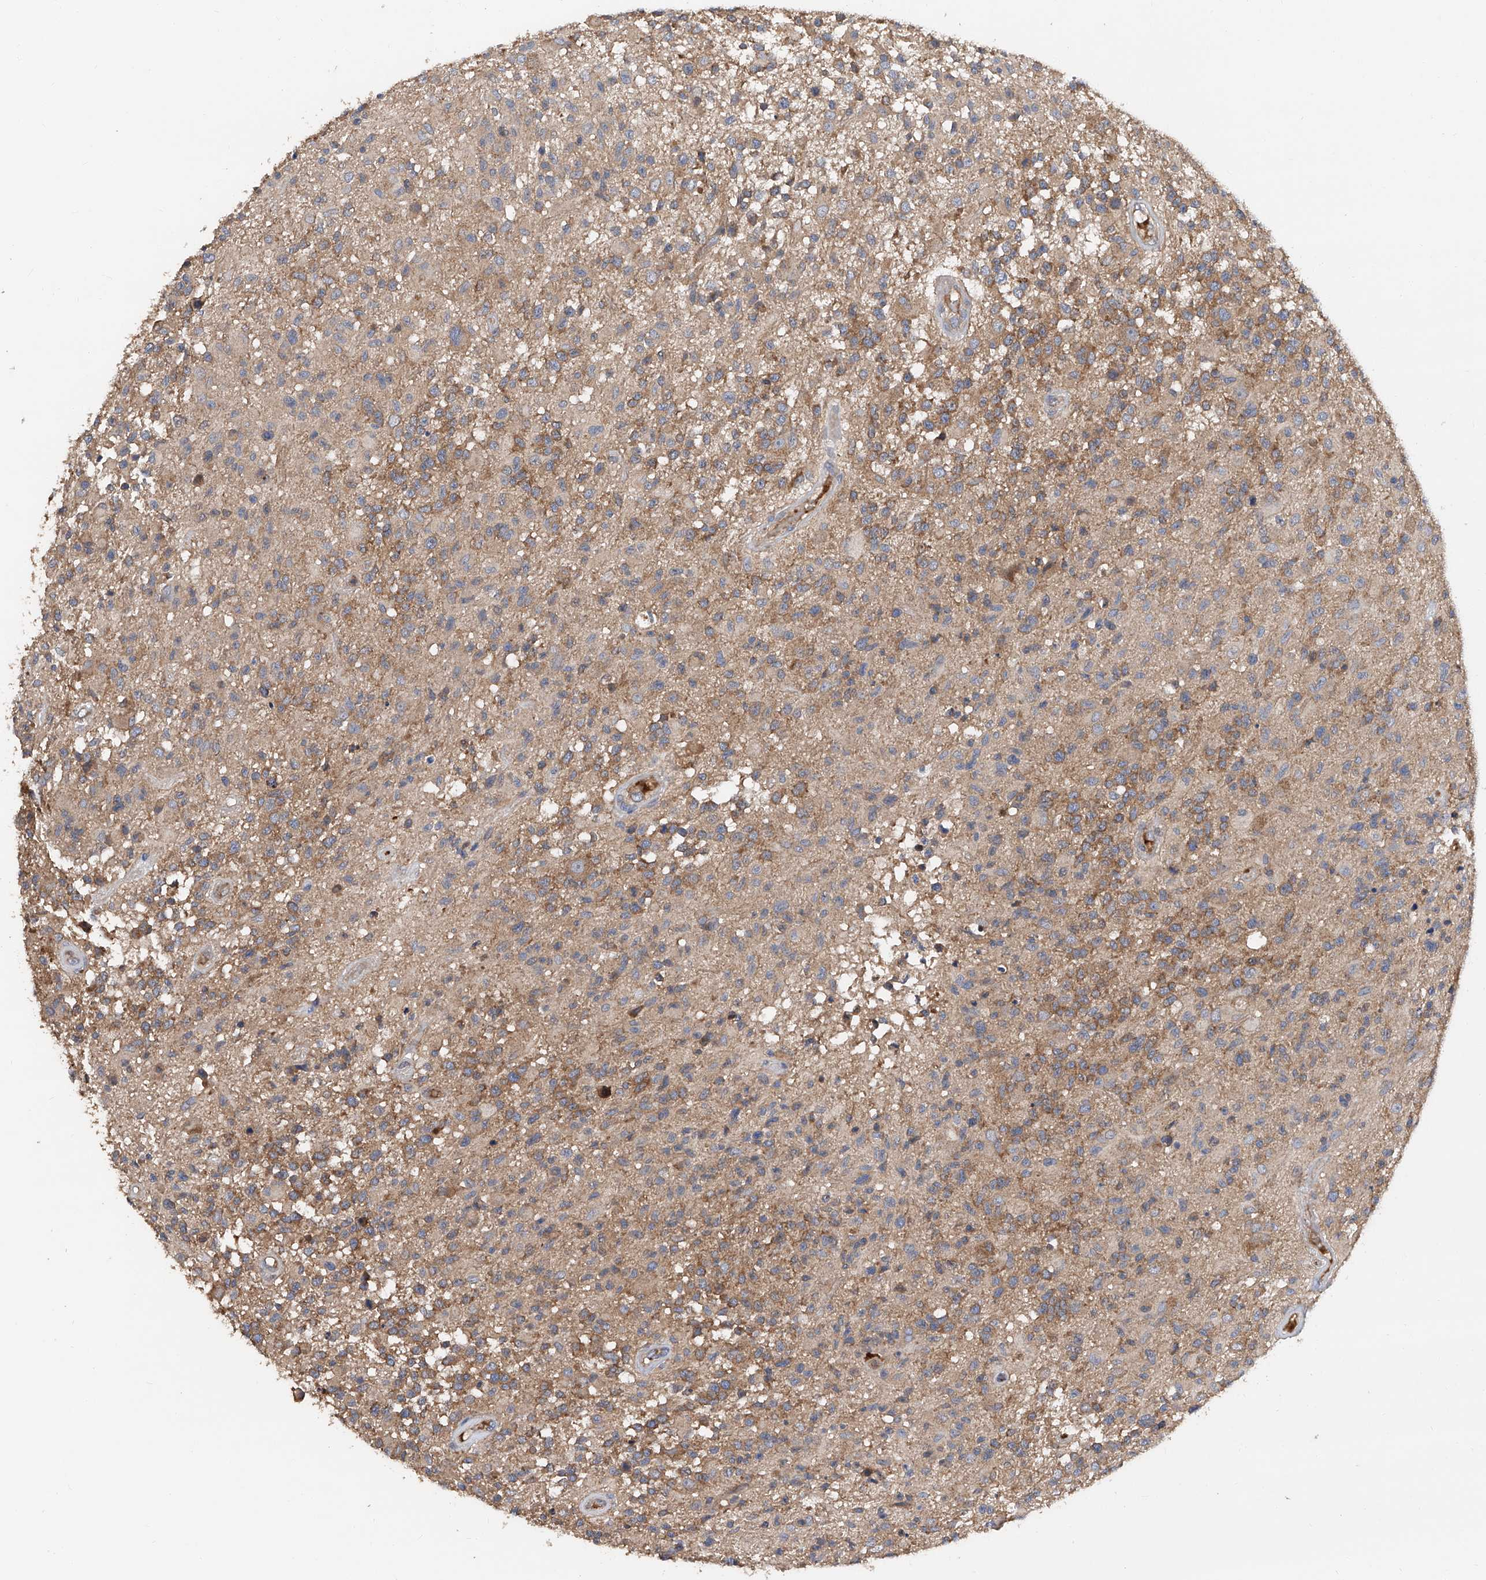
{"staining": {"intensity": "moderate", "quantity": ">75%", "location": "cytoplasmic/membranous"}, "tissue": "glioma", "cell_type": "Tumor cells", "image_type": "cancer", "snomed": [{"axis": "morphology", "description": "Glioma, malignant, High grade"}, {"axis": "morphology", "description": "Glioblastoma, NOS"}, {"axis": "topography", "description": "Brain"}], "caption": "An IHC photomicrograph of neoplastic tissue is shown. Protein staining in brown shows moderate cytoplasmic/membranous positivity in glioma within tumor cells.", "gene": "PTK2", "patient": {"sex": "male", "age": 60}}